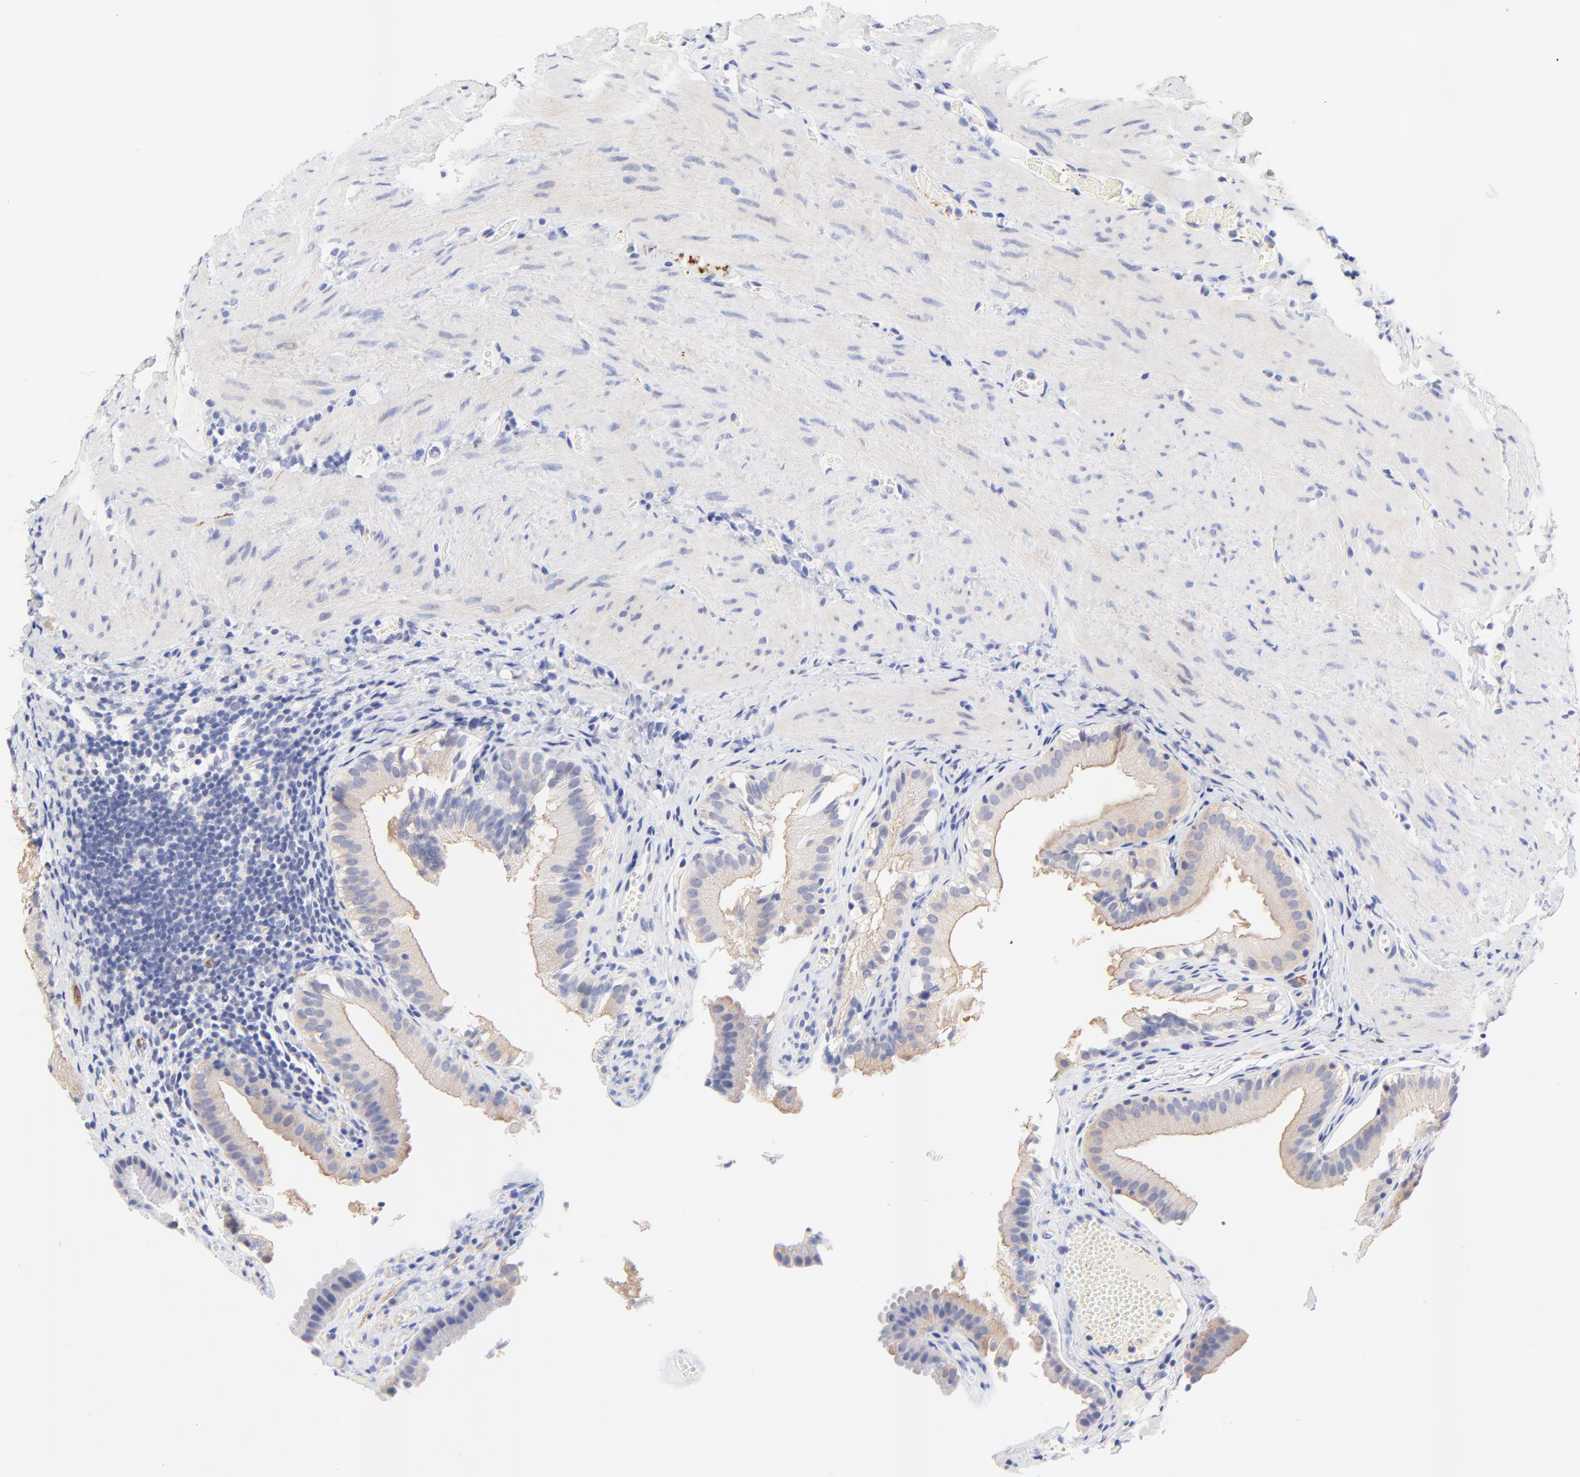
{"staining": {"intensity": "negative", "quantity": "none", "location": "none"}, "tissue": "gallbladder", "cell_type": "Glandular cells", "image_type": "normal", "snomed": [{"axis": "morphology", "description": "Normal tissue, NOS"}, {"axis": "topography", "description": "Gallbladder"}], "caption": "Histopathology image shows no protein positivity in glandular cells of benign gallbladder.", "gene": "FAM117B", "patient": {"sex": "female", "age": 24}}